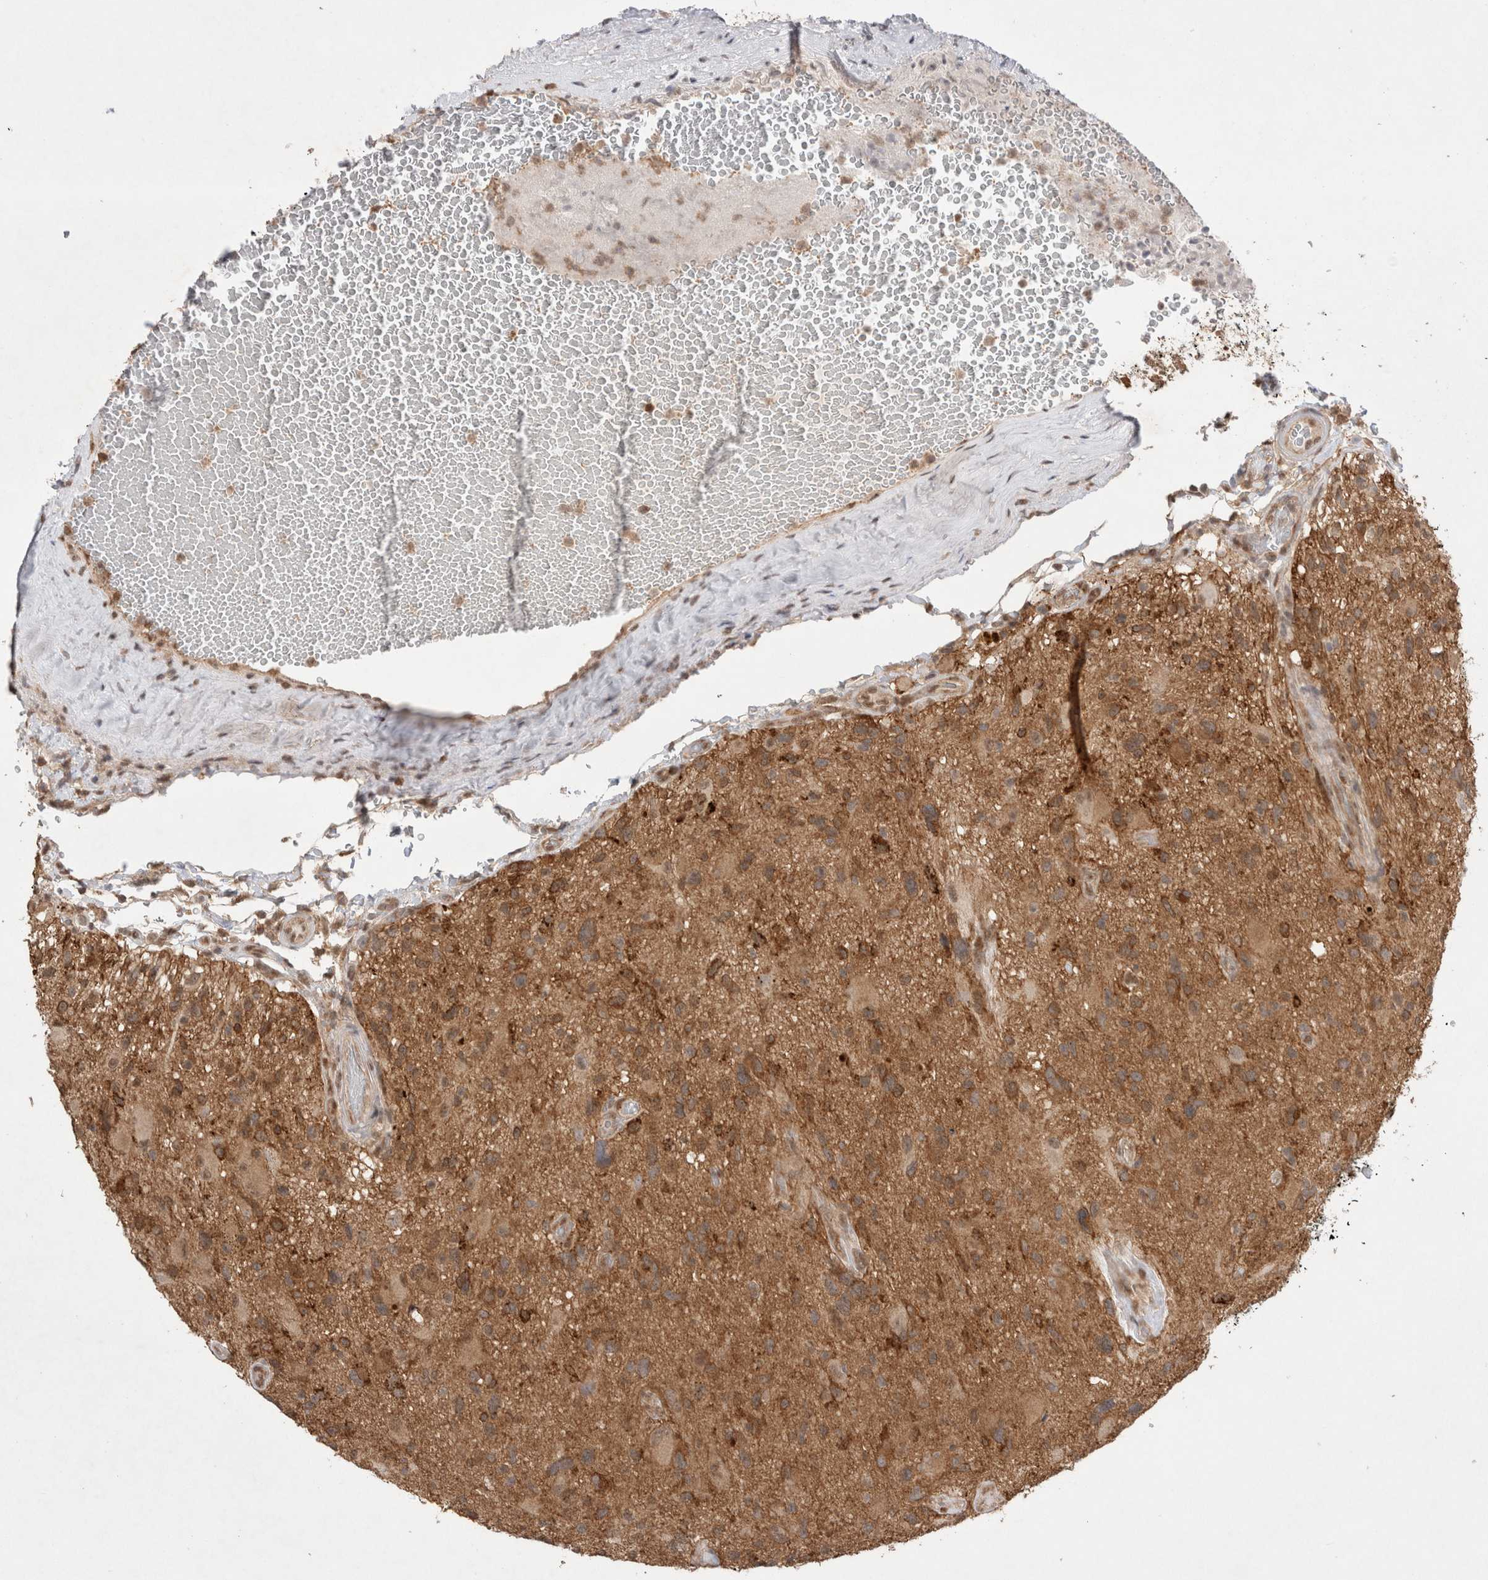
{"staining": {"intensity": "moderate", "quantity": "25%-75%", "location": "cytoplasmic/membranous,nuclear"}, "tissue": "glioma", "cell_type": "Tumor cells", "image_type": "cancer", "snomed": [{"axis": "morphology", "description": "Glioma, malignant, High grade"}, {"axis": "topography", "description": "Brain"}], "caption": "IHC staining of glioma, which reveals medium levels of moderate cytoplasmic/membranous and nuclear staining in about 25%-75% of tumor cells indicating moderate cytoplasmic/membranous and nuclear protein positivity. The staining was performed using DAB (brown) for protein detection and nuclei were counterstained in hematoxylin (blue).", "gene": "WIPF2", "patient": {"sex": "male", "age": 33}}